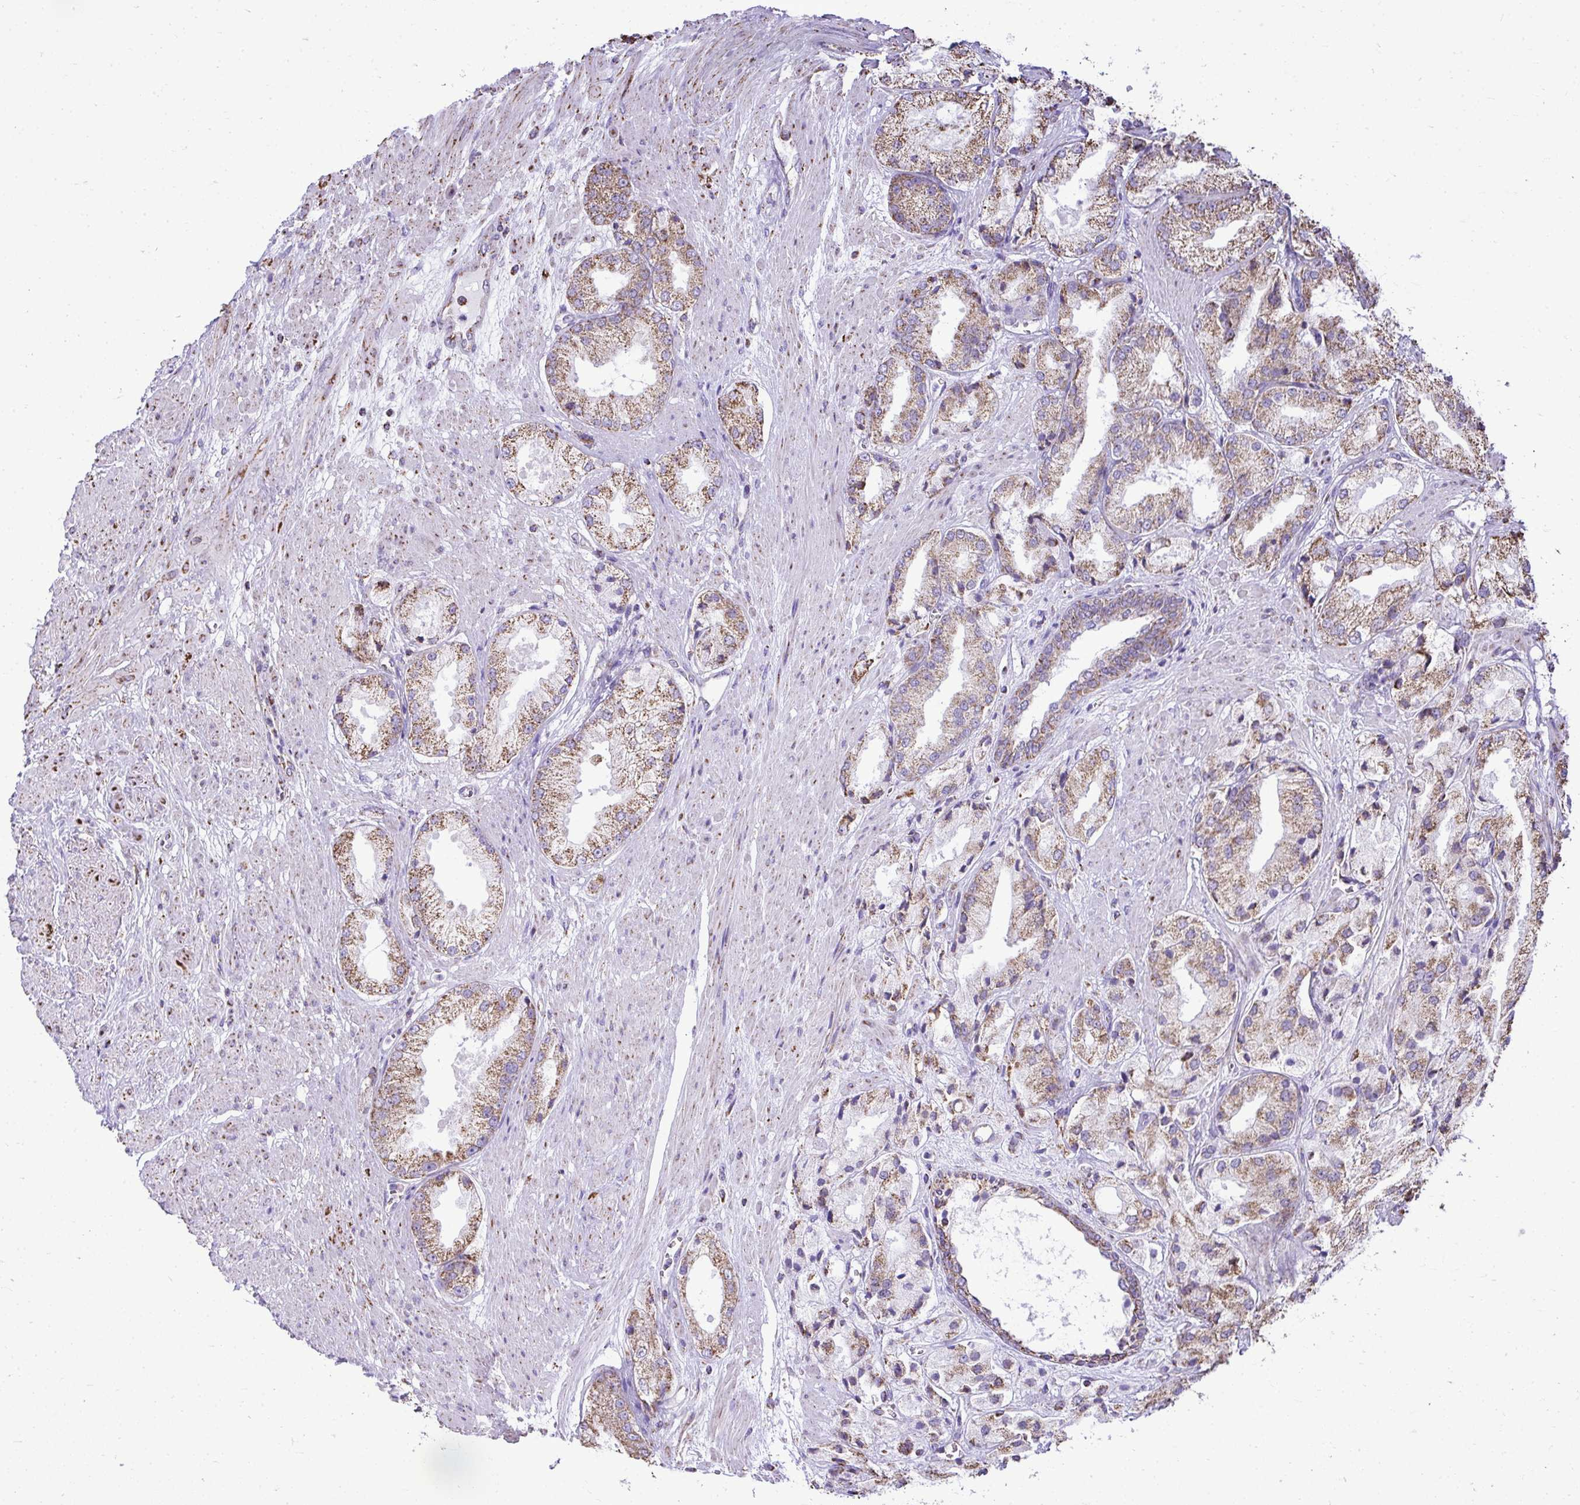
{"staining": {"intensity": "moderate", "quantity": ">75%", "location": "cytoplasmic/membranous"}, "tissue": "prostate cancer", "cell_type": "Tumor cells", "image_type": "cancer", "snomed": [{"axis": "morphology", "description": "Adenocarcinoma, High grade"}, {"axis": "topography", "description": "Prostate"}], "caption": "There is medium levels of moderate cytoplasmic/membranous expression in tumor cells of prostate cancer, as demonstrated by immunohistochemical staining (brown color).", "gene": "MPZL2", "patient": {"sex": "male", "age": 68}}